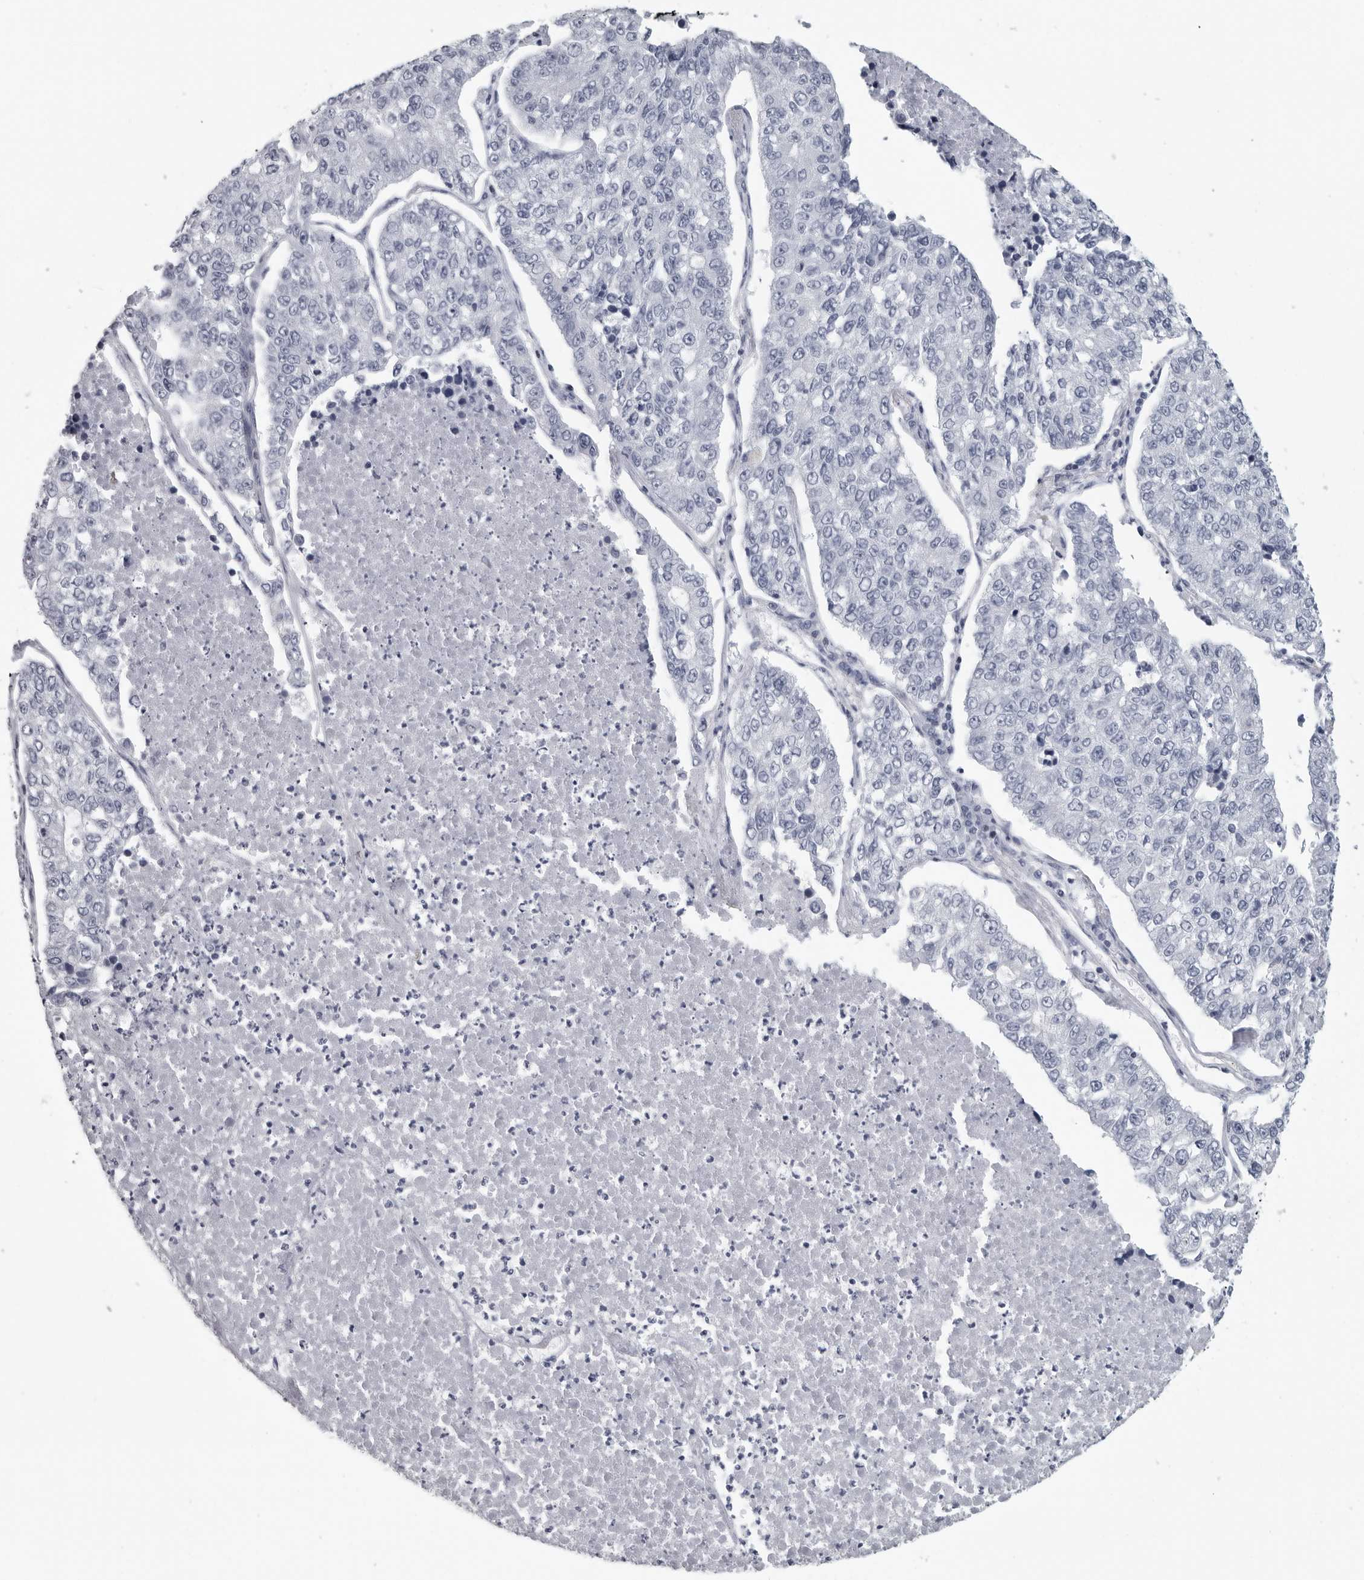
{"staining": {"intensity": "negative", "quantity": "none", "location": "none"}, "tissue": "lung cancer", "cell_type": "Tumor cells", "image_type": "cancer", "snomed": [{"axis": "morphology", "description": "Adenocarcinoma, NOS"}, {"axis": "topography", "description": "Lung"}], "caption": "Human lung adenocarcinoma stained for a protein using IHC exhibits no staining in tumor cells.", "gene": "SATB2", "patient": {"sex": "male", "age": 49}}